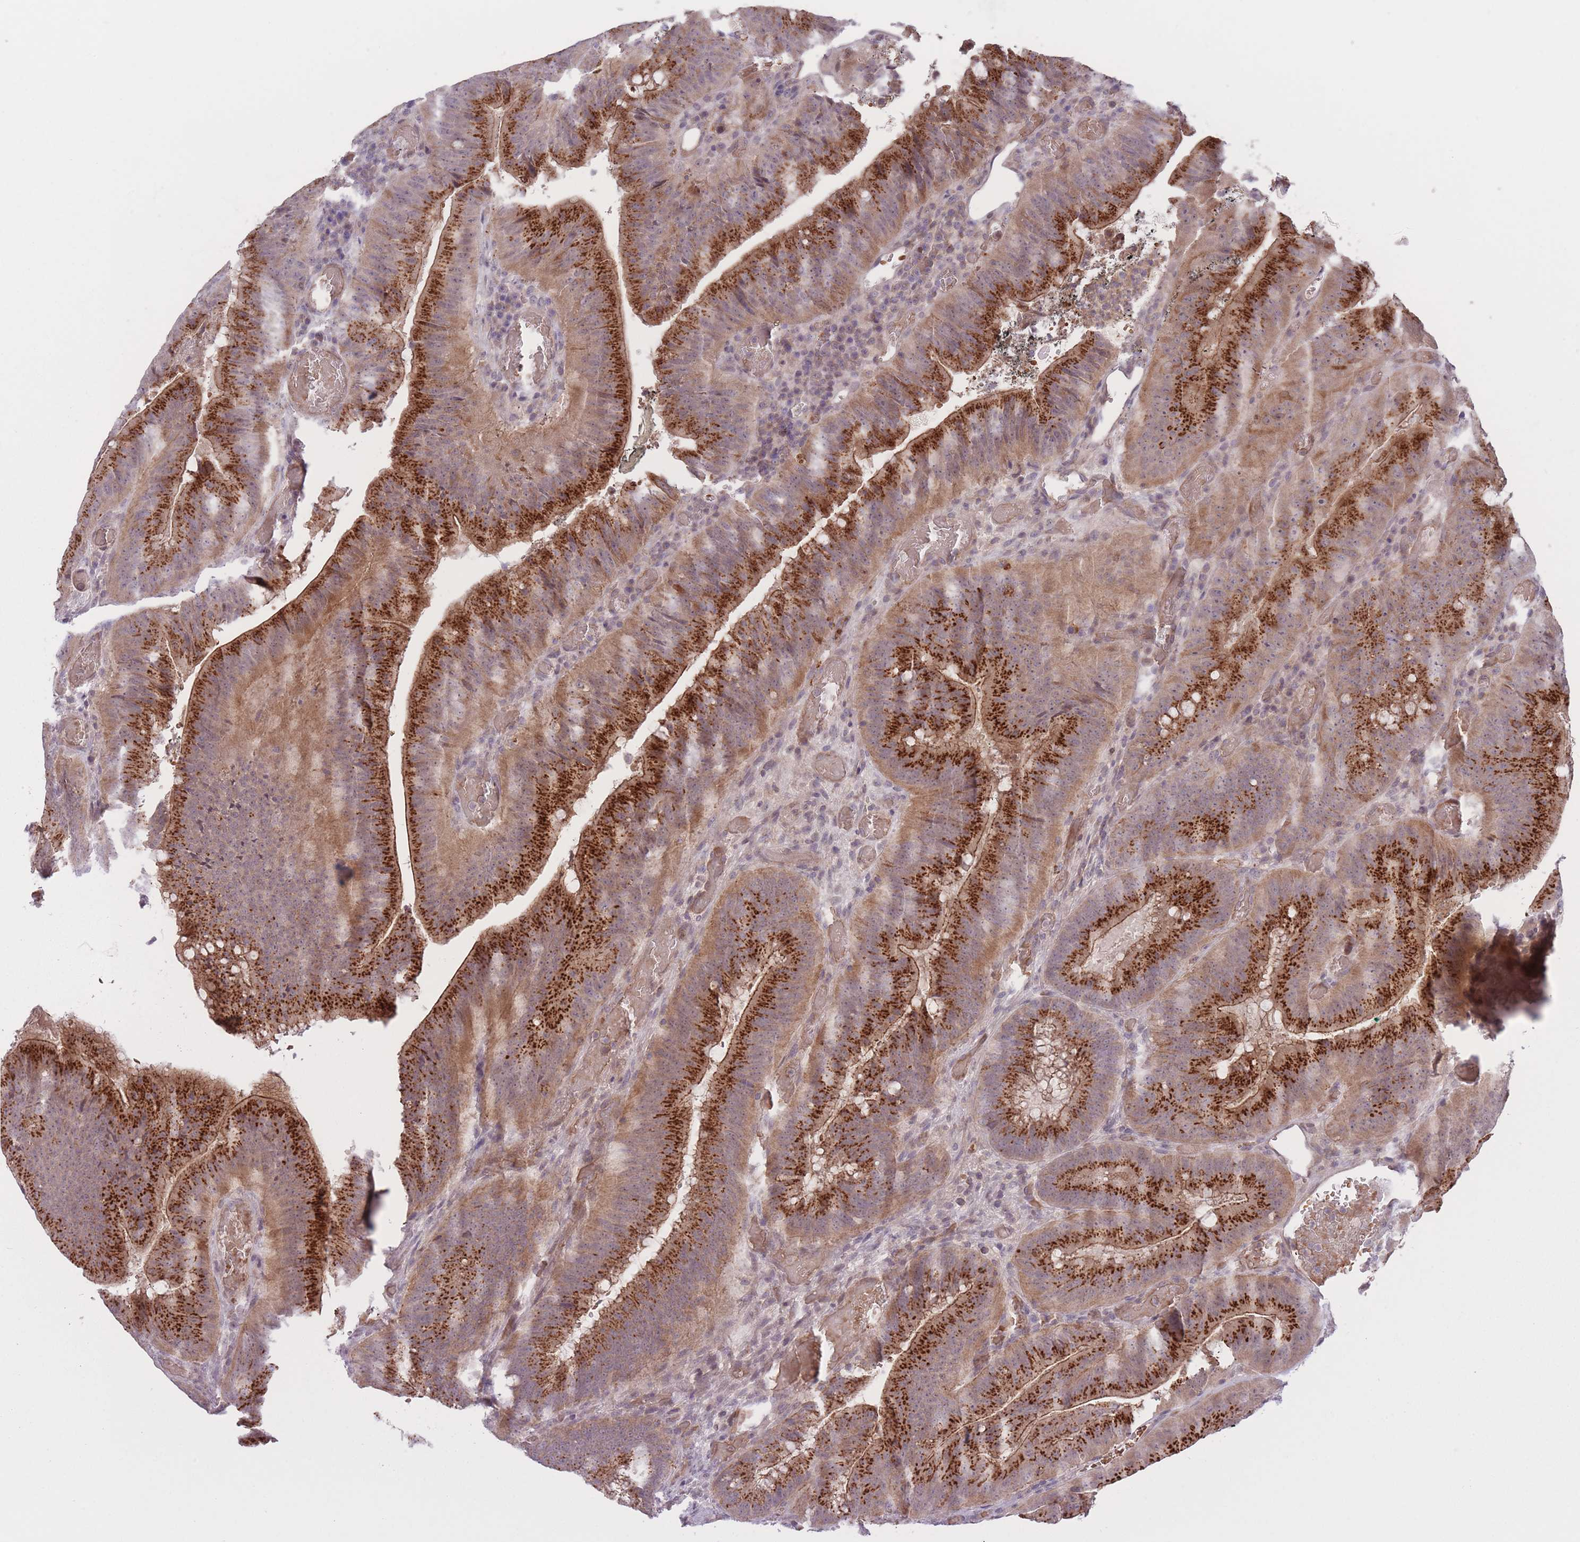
{"staining": {"intensity": "strong", "quantity": ">75%", "location": "cytoplasmic/membranous"}, "tissue": "colorectal cancer", "cell_type": "Tumor cells", "image_type": "cancer", "snomed": [{"axis": "morphology", "description": "Adenocarcinoma, NOS"}, {"axis": "topography", "description": "Colon"}], "caption": "Strong cytoplasmic/membranous positivity is identified in approximately >75% of tumor cells in adenocarcinoma (colorectal).", "gene": "FUT5", "patient": {"sex": "female", "age": 43}}